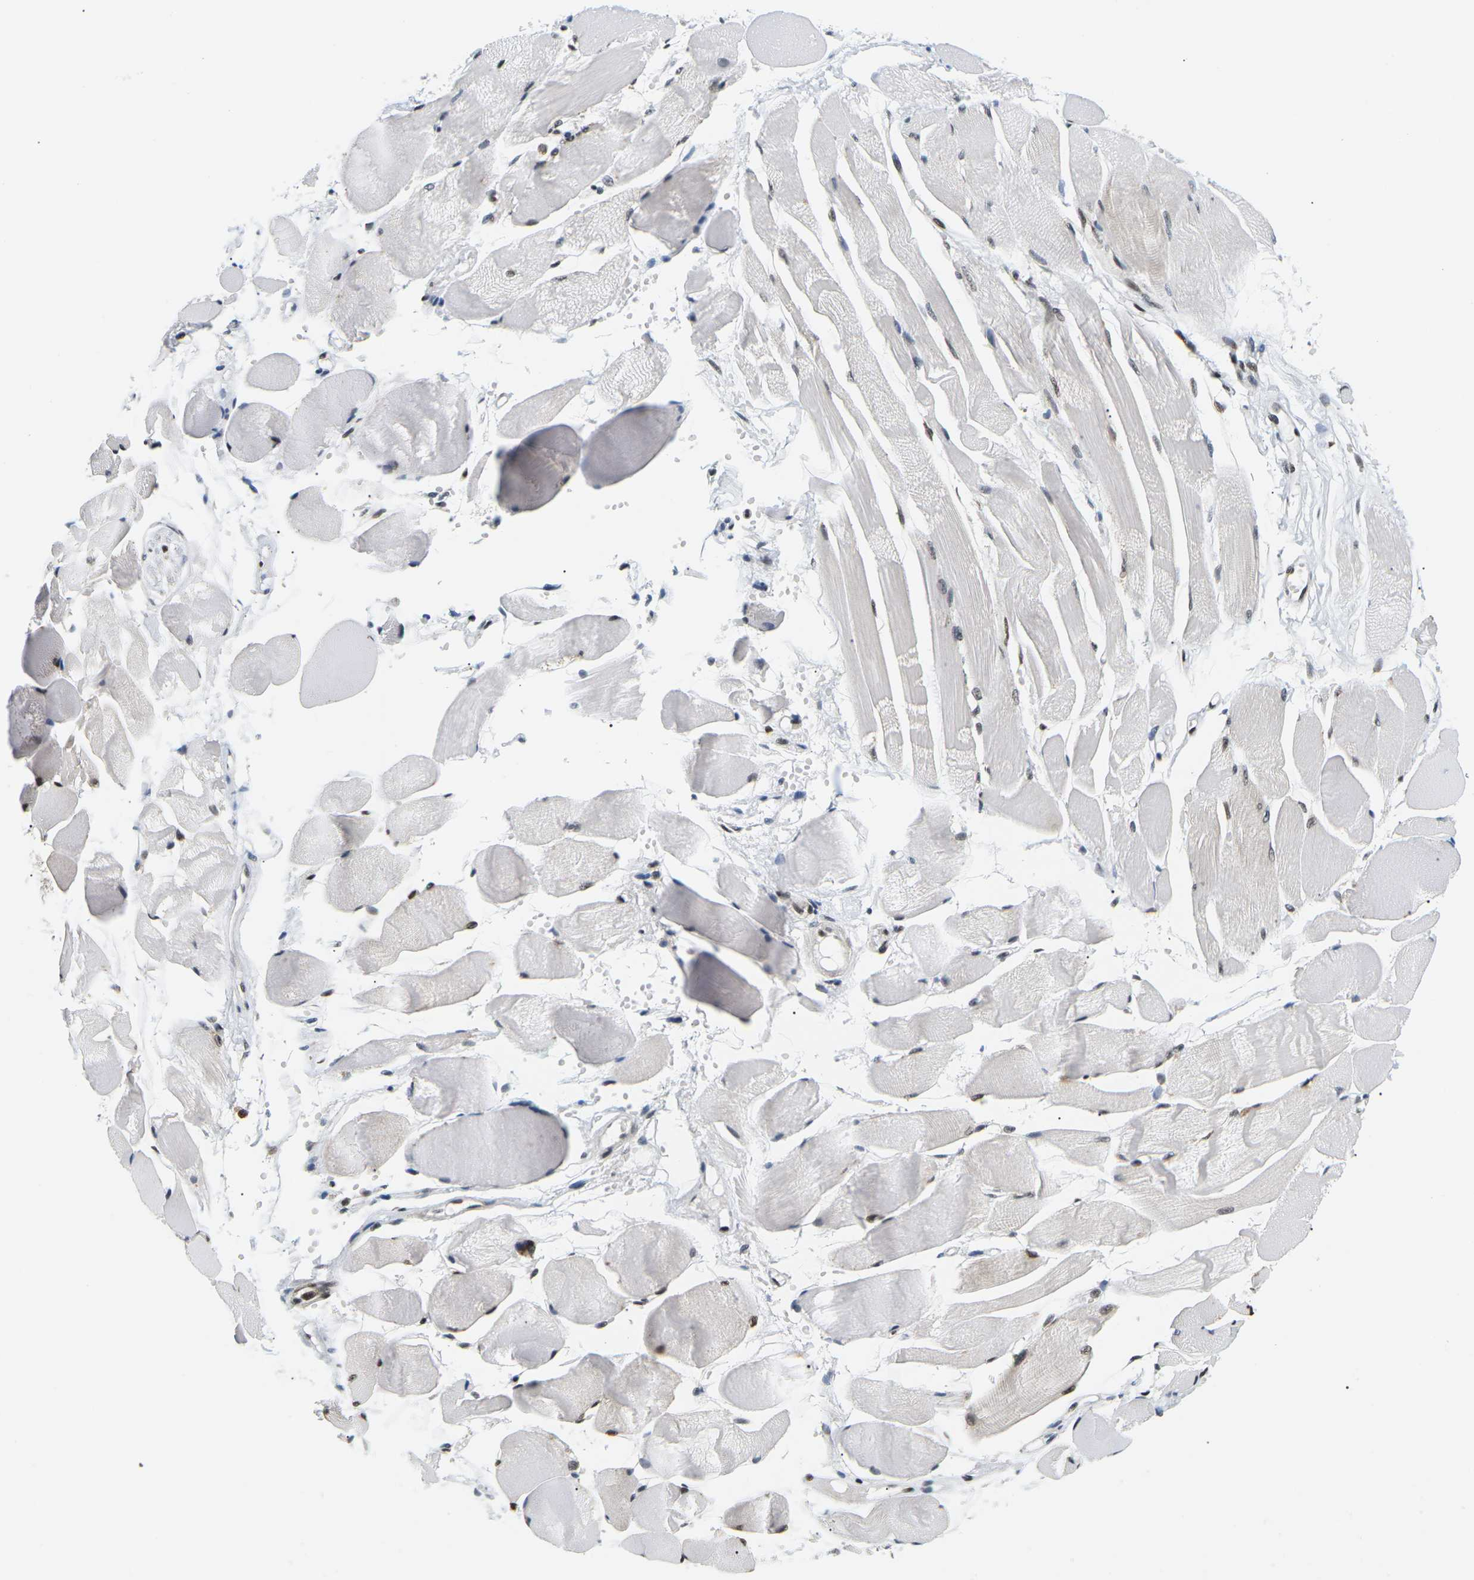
{"staining": {"intensity": "strong", "quantity": ">75%", "location": "nuclear"}, "tissue": "skeletal muscle", "cell_type": "Myocytes", "image_type": "normal", "snomed": [{"axis": "morphology", "description": "Normal tissue, NOS"}, {"axis": "topography", "description": "Skeletal muscle"}, {"axis": "topography", "description": "Peripheral nerve tissue"}], "caption": "Immunohistochemistry (IHC) (DAB) staining of normal human skeletal muscle reveals strong nuclear protein expression in about >75% of myocytes.", "gene": "CELF1", "patient": {"sex": "female", "age": 84}}